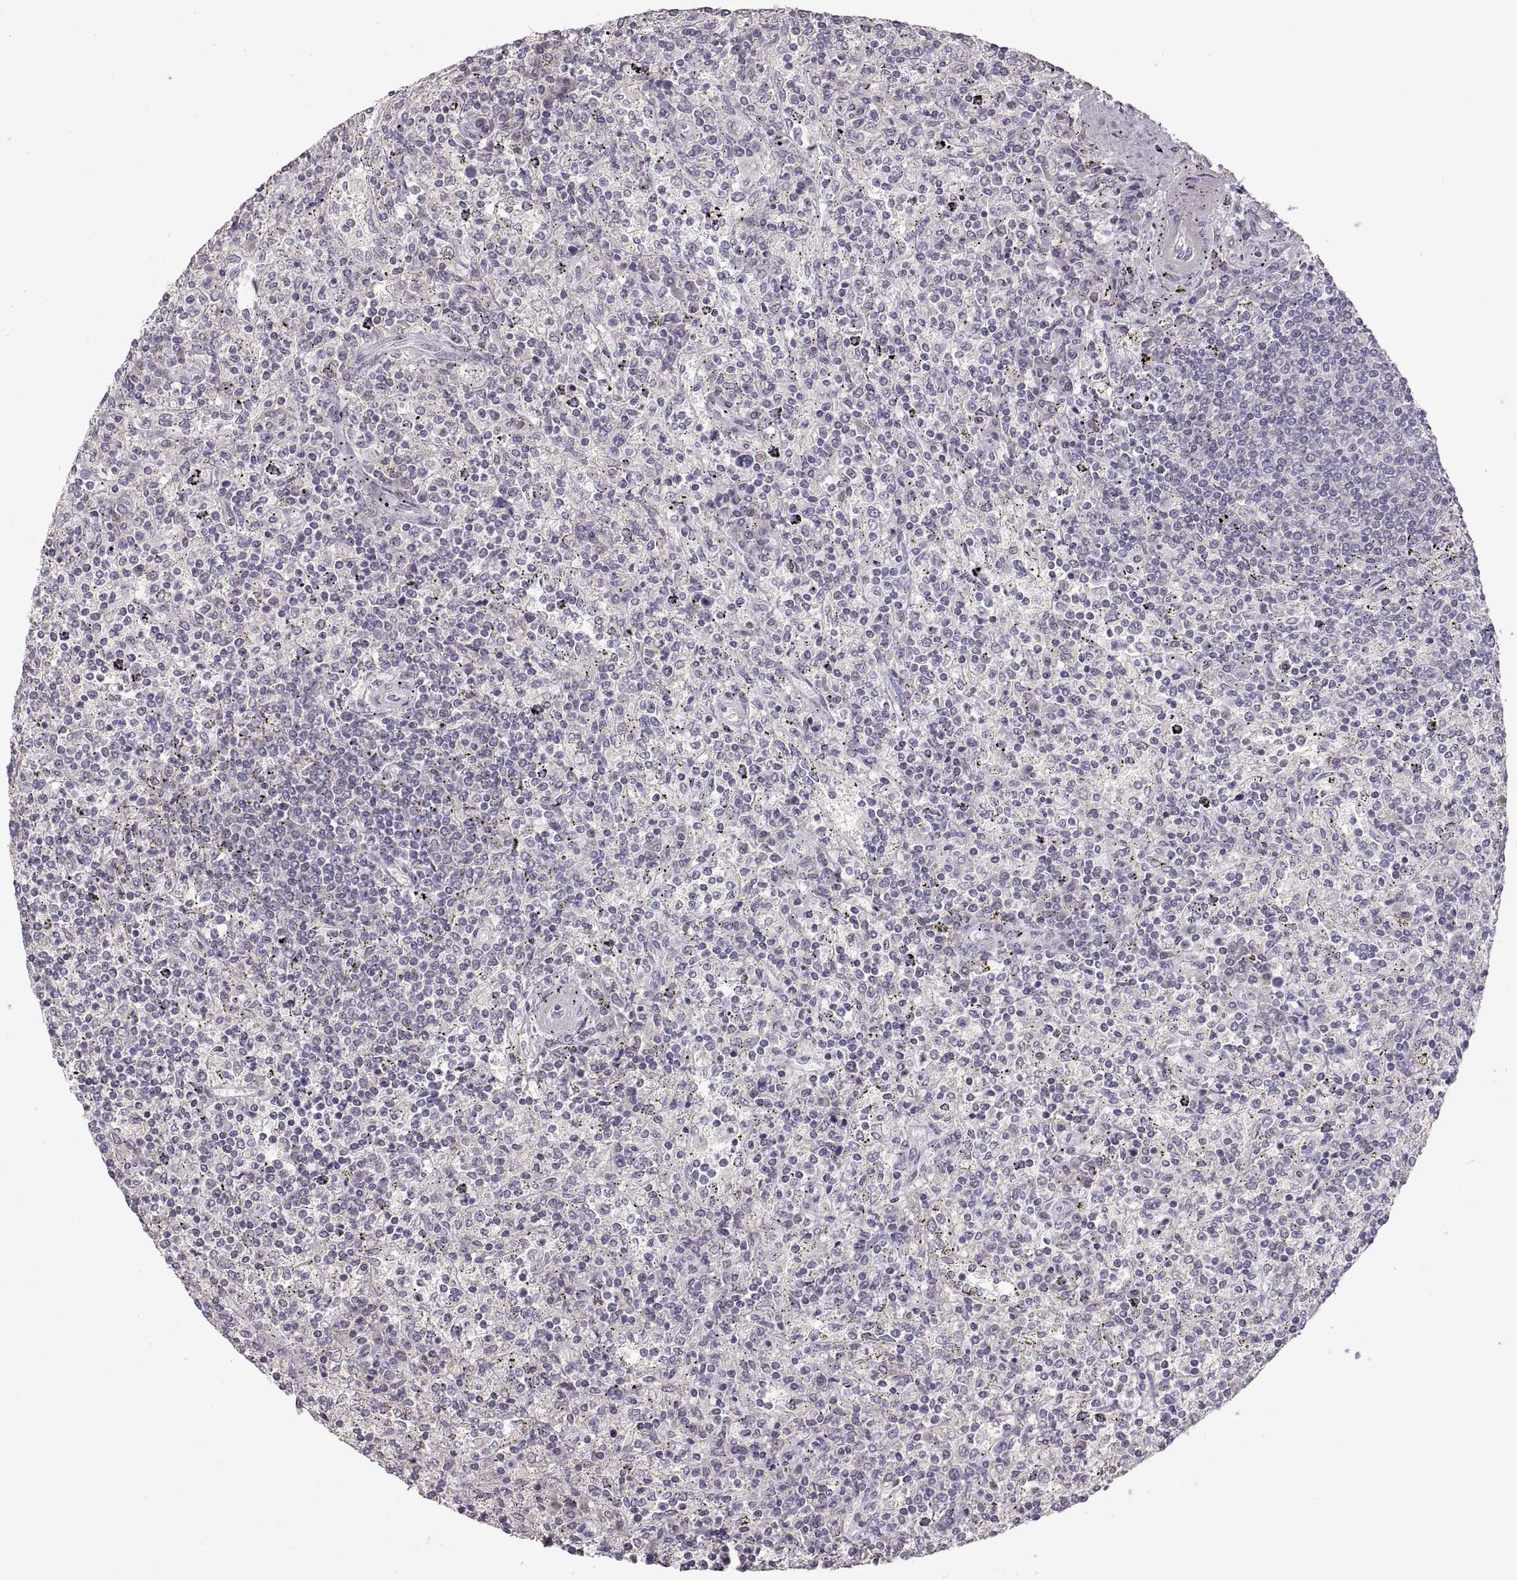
{"staining": {"intensity": "negative", "quantity": "none", "location": "none"}, "tissue": "lymphoma", "cell_type": "Tumor cells", "image_type": "cancer", "snomed": [{"axis": "morphology", "description": "Malignant lymphoma, non-Hodgkin's type, Low grade"}, {"axis": "topography", "description": "Spleen"}], "caption": "This photomicrograph is of malignant lymphoma, non-Hodgkin's type (low-grade) stained with IHC to label a protein in brown with the nuclei are counter-stained blue. There is no positivity in tumor cells. (DAB (3,3'-diaminobenzidine) immunohistochemistry, high magnification).", "gene": "PCSK2", "patient": {"sex": "male", "age": 62}}